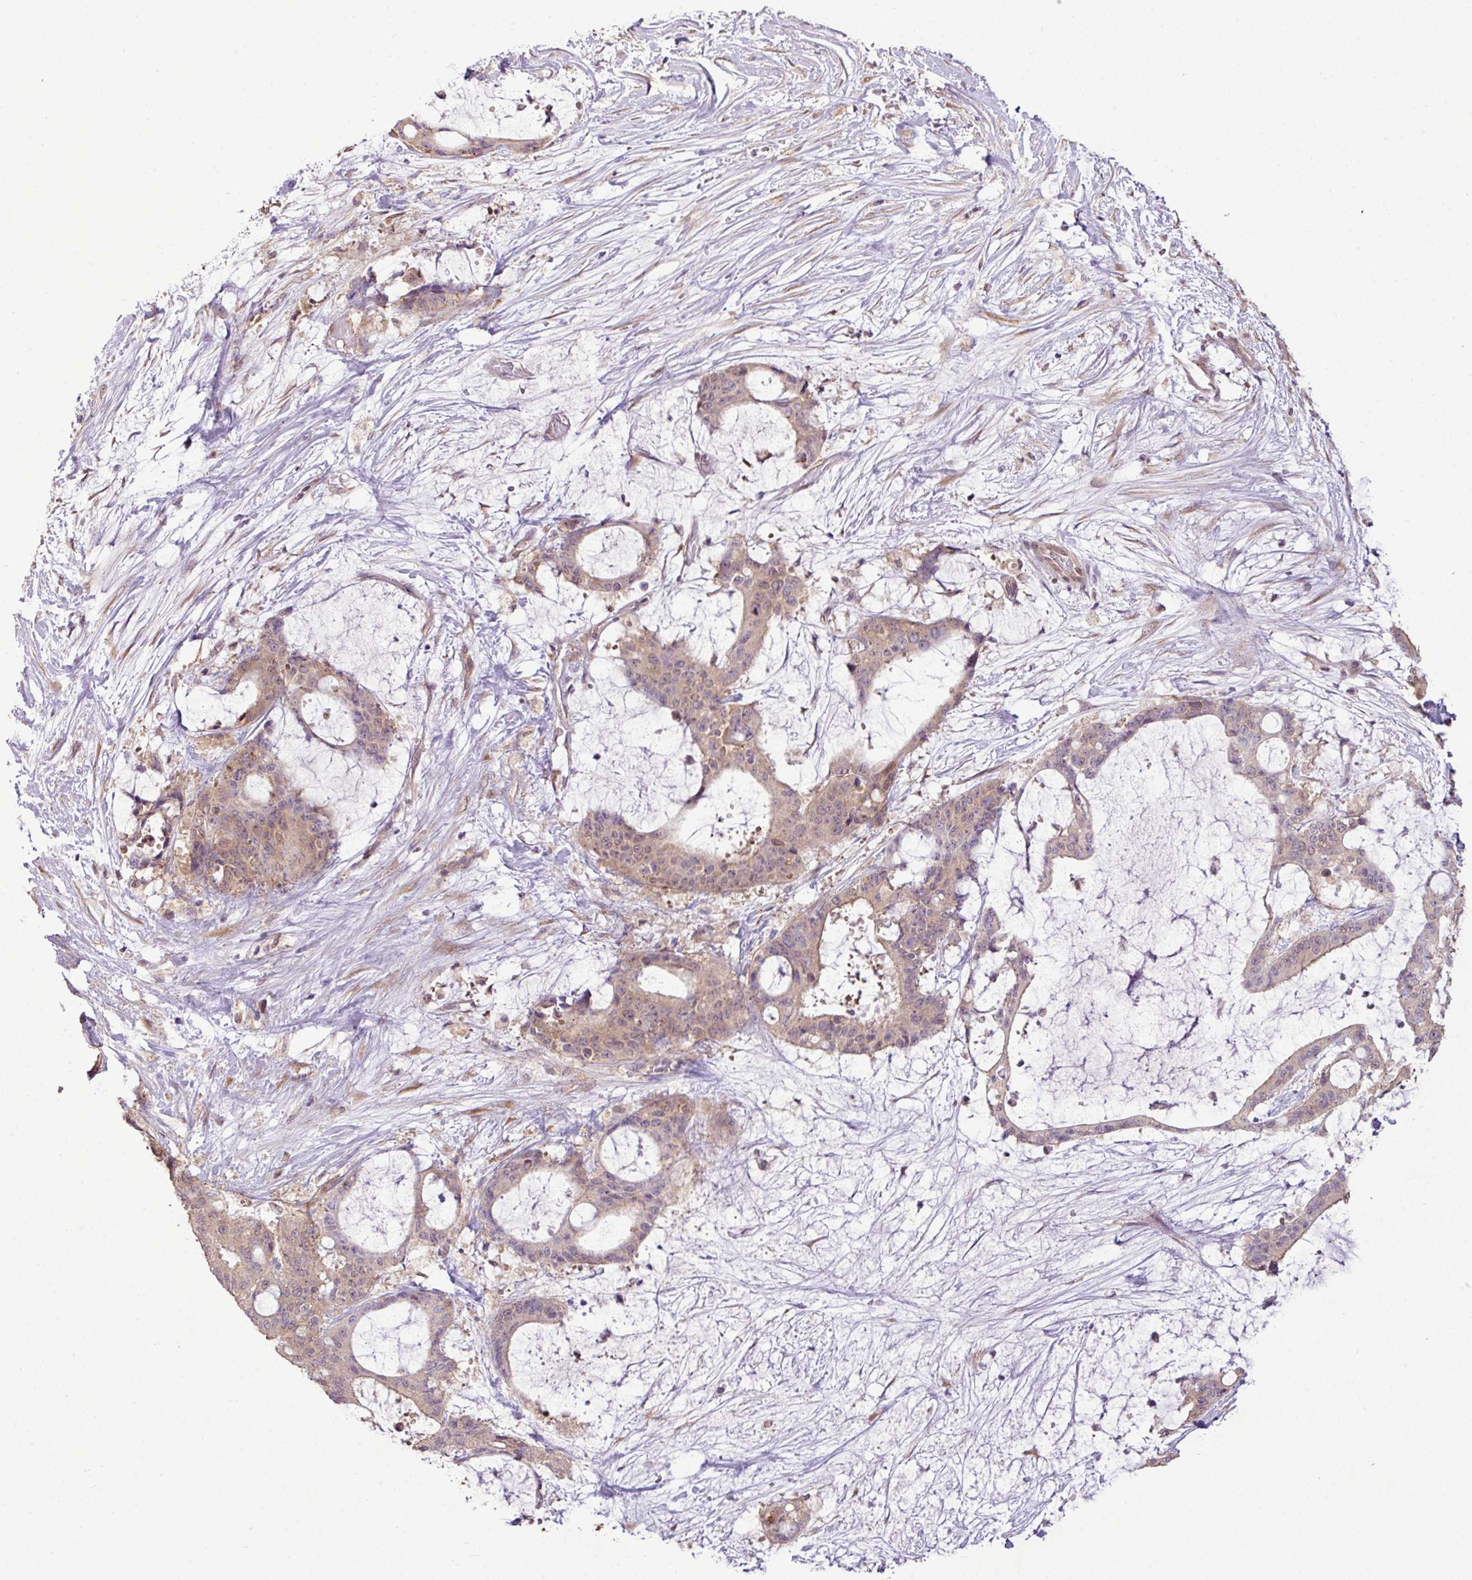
{"staining": {"intensity": "weak", "quantity": "25%-75%", "location": "cytoplasmic/membranous"}, "tissue": "liver cancer", "cell_type": "Tumor cells", "image_type": "cancer", "snomed": [{"axis": "morphology", "description": "Normal tissue, NOS"}, {"axis": "morphology", "description": "Cholangiocarcinoma"}, {"axis": "topography", "description": "Liver"}, {"axis": "topography", "description": "Peripheral nerve tissue"}], "caption": "A photomicrograph of liver cholangiocarcinoma stained for a protein displays weak cytoplasmic/membranous brown staining in tumor cells.", "gene": "DNAAF4", "patient": {"sex": "female", "age": 73}}